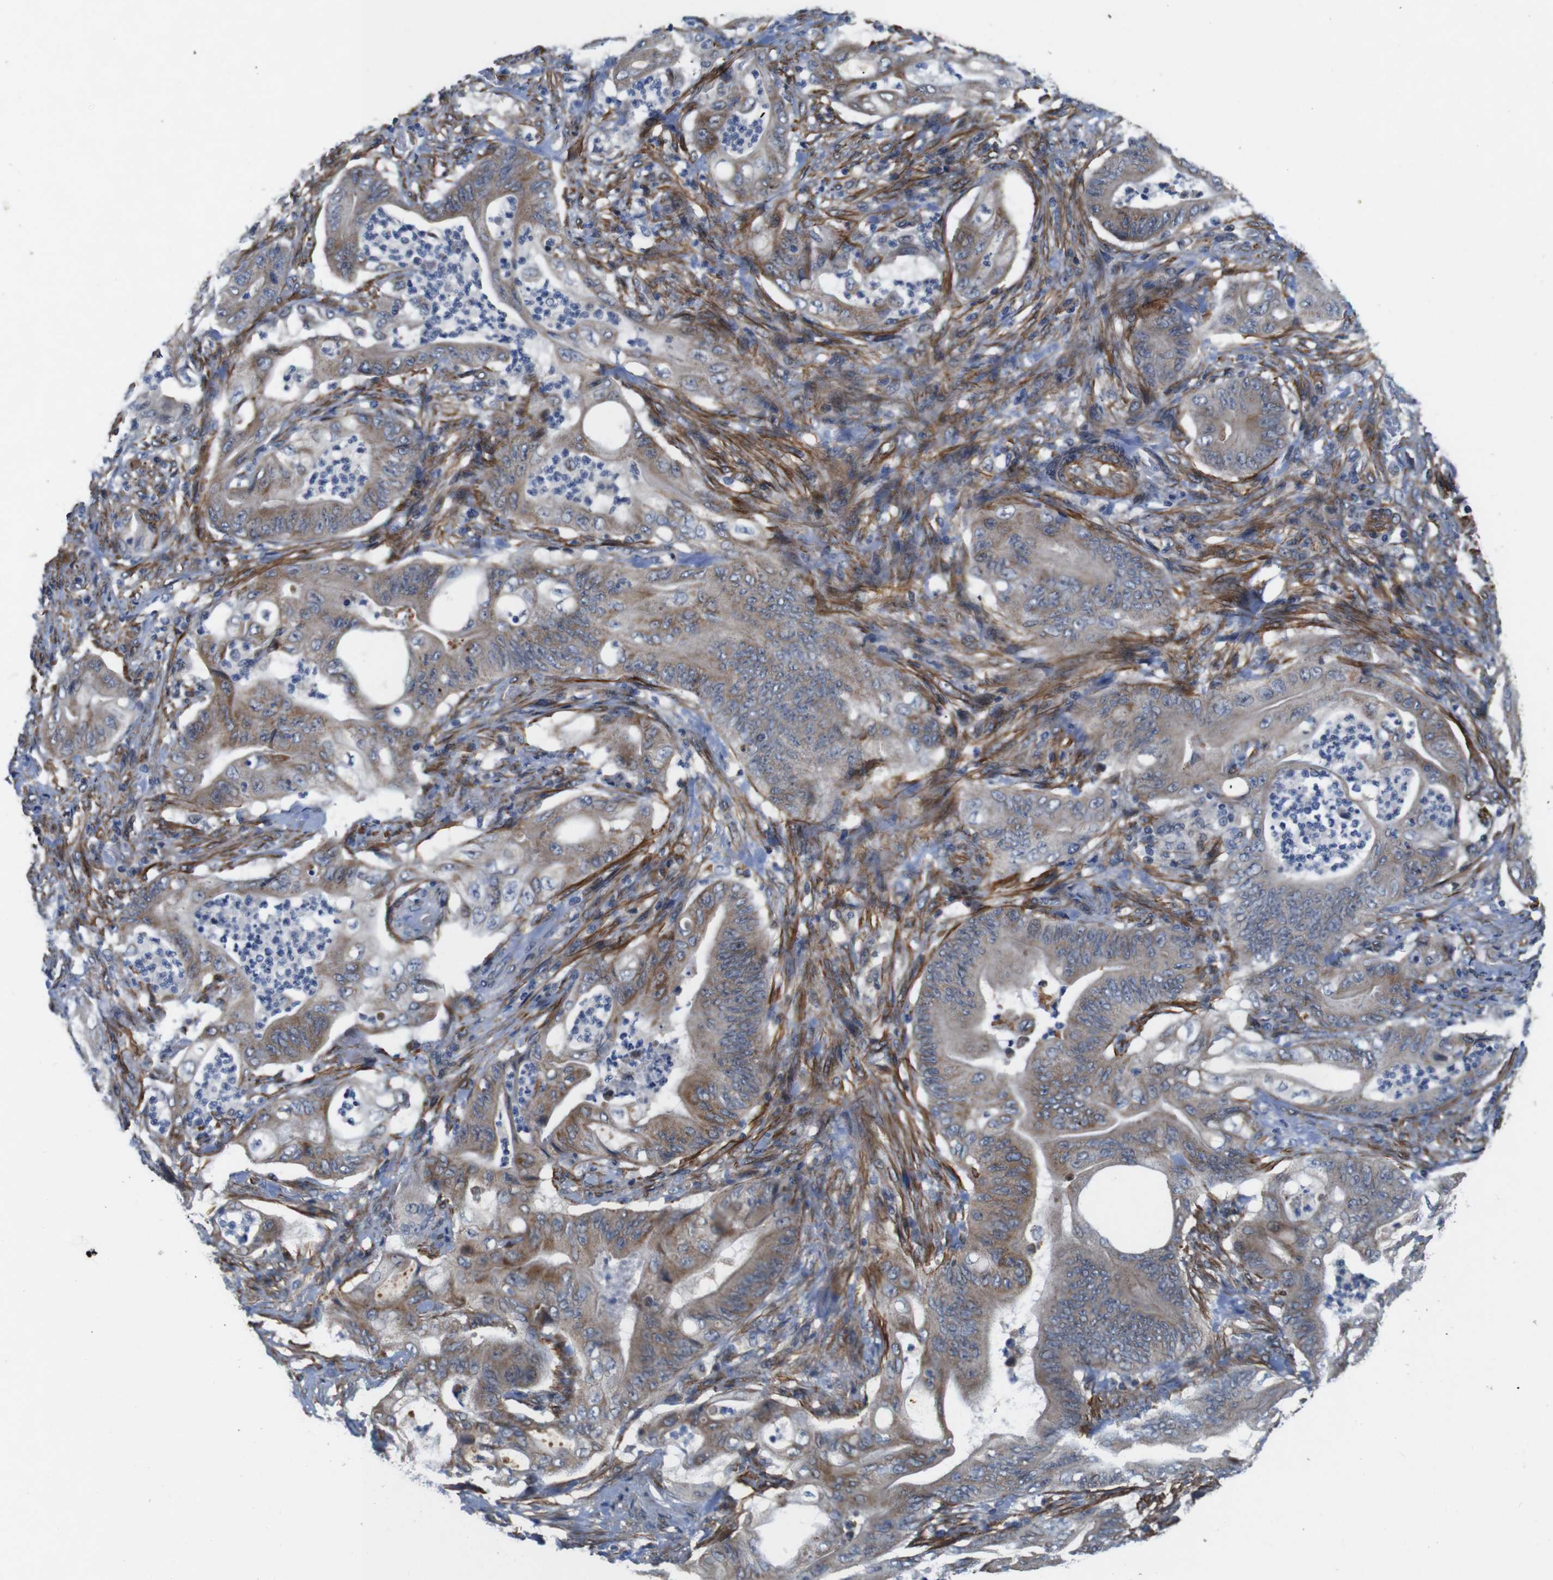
{"staining": {"intensity": "moderate", "quantity": "<25%", "location": "cytoplasmic/membranous"}, "tissue": "stomach cancer", "cell_type": "Tumor cells", "image_type": "cancer", "snomed": [{"axis": "morphology", "description": "Adenocarcinoma, NOS"}, {"axis": "topography", "description": "Stomach"}], "caption": "A low amount of moderate cytoplasmic/membranous expression is appreciated in about <25% of tumor cells in stomach cancer tissue.", "gene": "GGT7", "patient": {"sex": "female", "age": 73}}